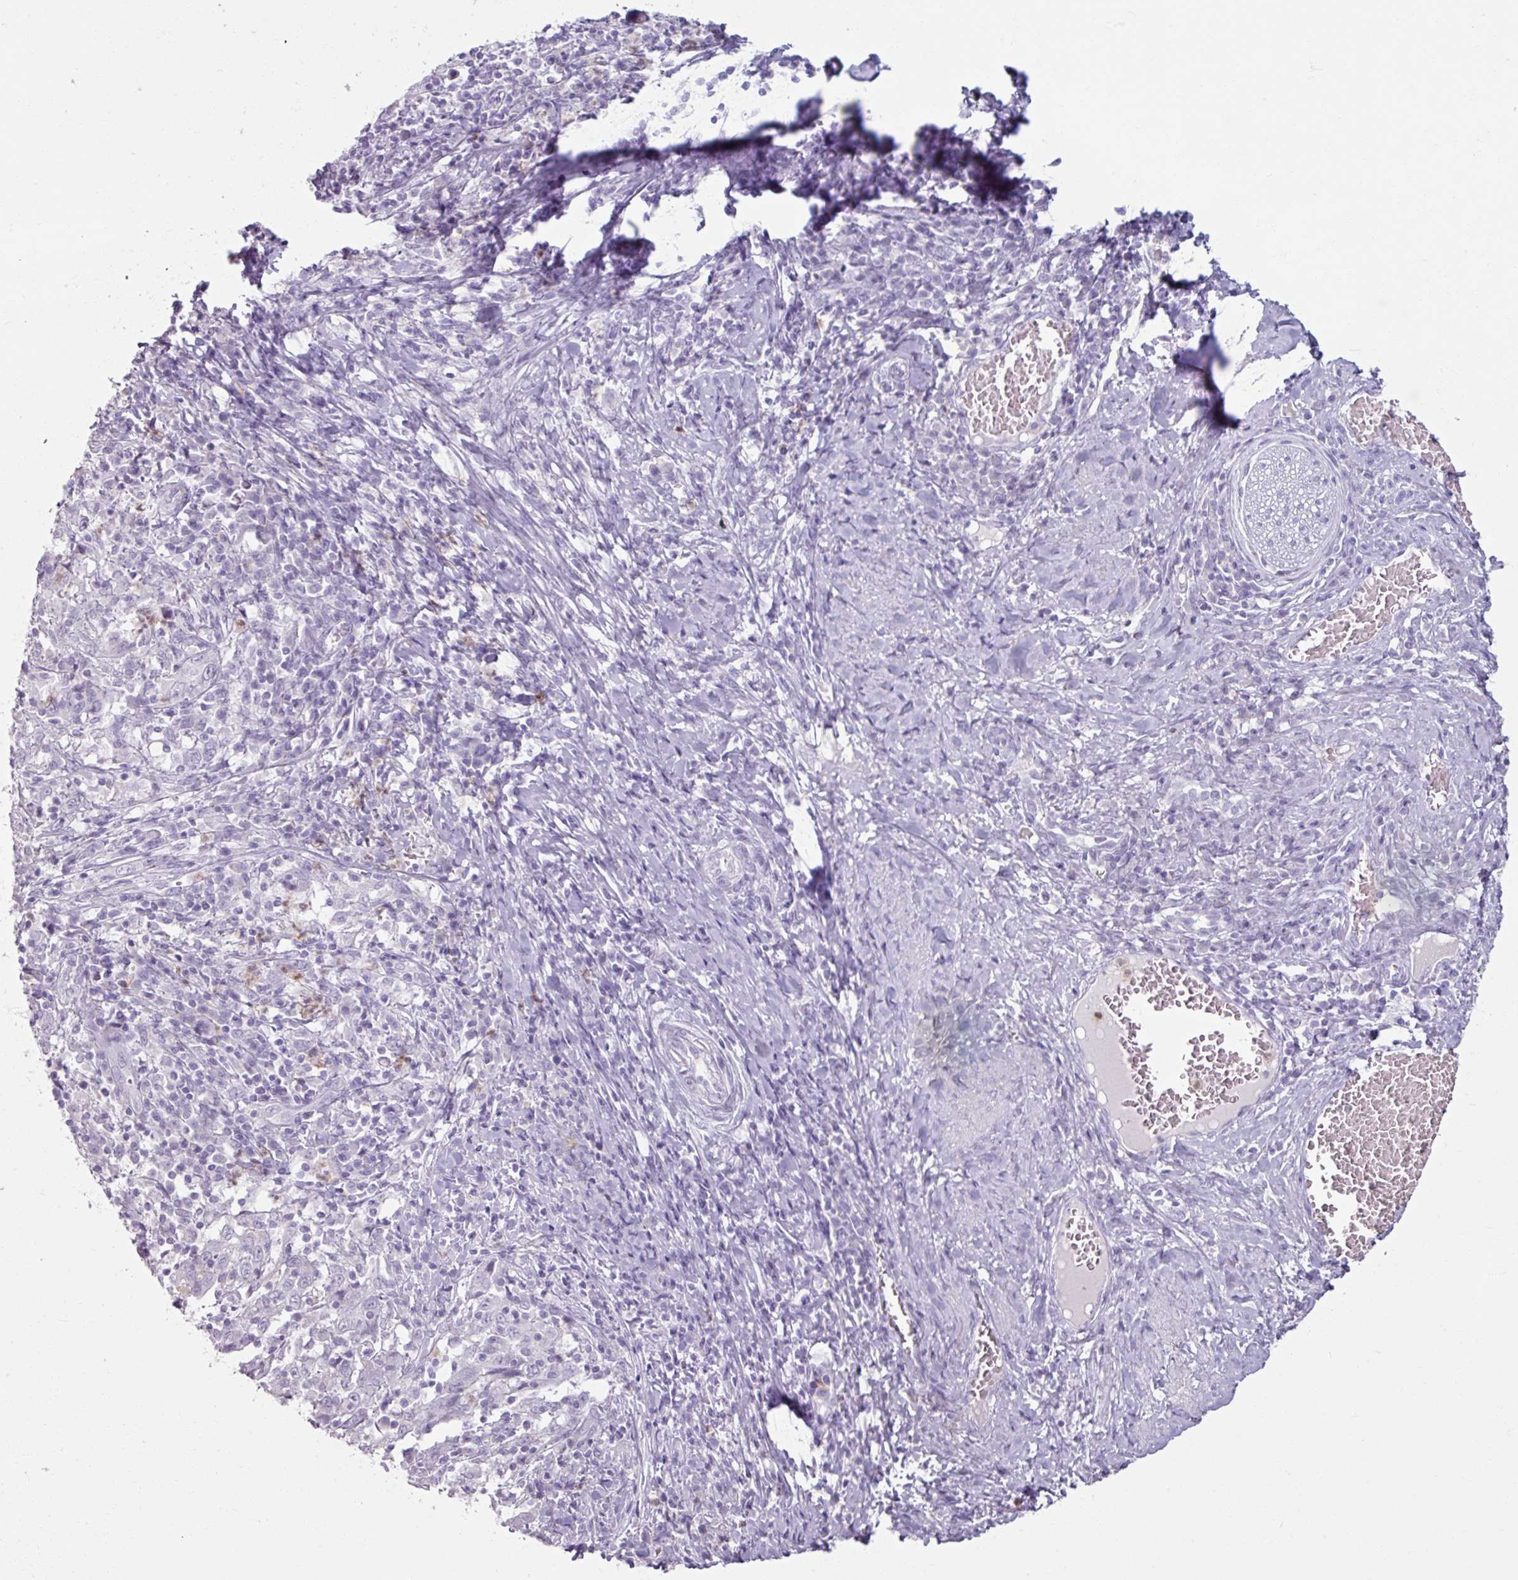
{"staining": {"intensity": "negative", "quantity": "none", "location": "none"}, "tissue": "cervical cancer", "cell_type": "Tumor cells", "image_type": "cancer", "snomed": [{"axis": "morphology", "description": "Squamous cell carcinoma, NOS"}, {"axis": "topography", "description": "Cervix"}], "caption": "Image shows no protein positivity in tumor cells of squamous cell carcinoma (cervical) tissue.", "gene": "ARG1", "patient": {"sex": "female", "age": 46}}